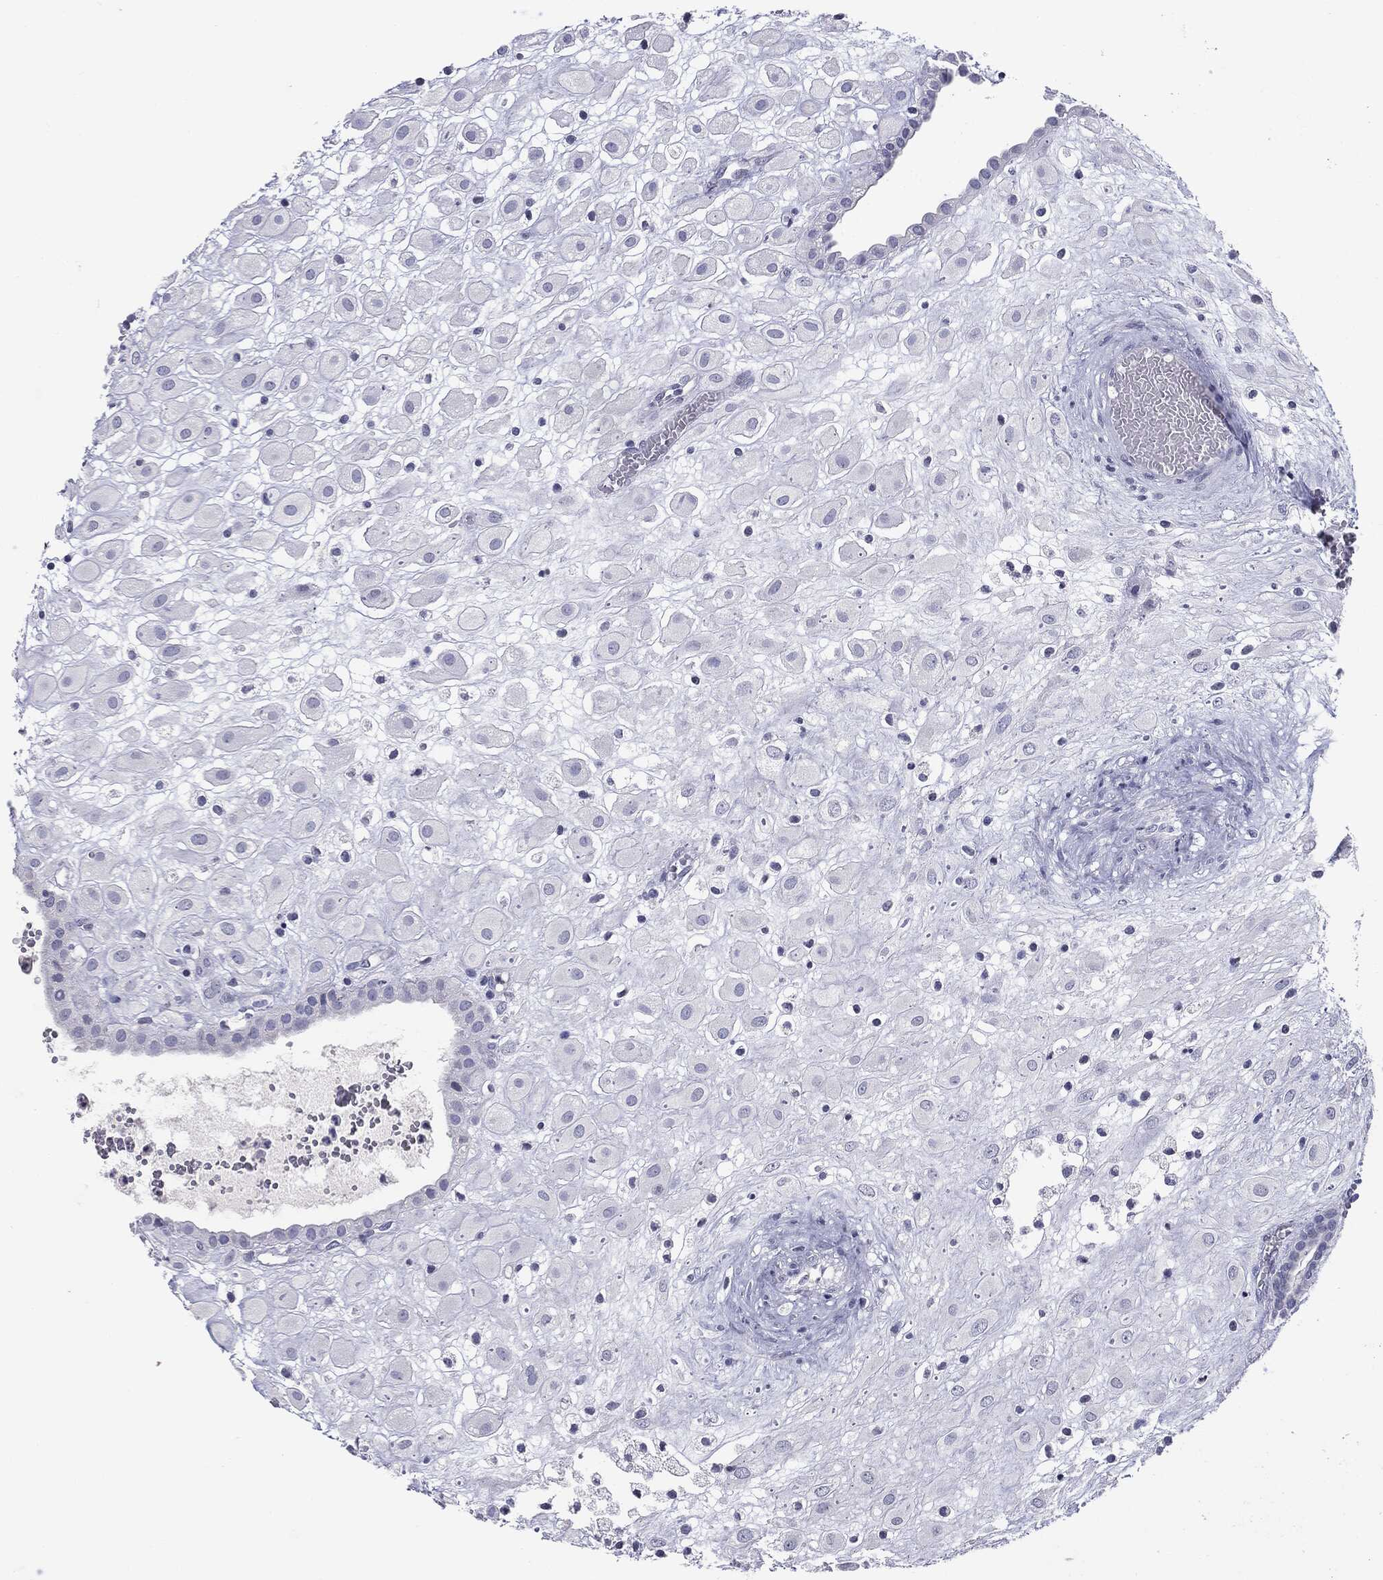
{"staining": {"intensity": "negative", "quantity": "none", "location": "none"}, "tissue": "placenta", "cell_type": "Decidual cells", "image_type": "normal", "snomed": [{"axis": "morphology", "description": "Normal tissue, NOS"}, {"axis": "topography", "description": "Placenta"}], "caption": "IHC micrograph of benign placenta stained for a protein (brown), which shows no expression in decidual cells.", "gene": "SERPINB4", "patient": {"sex": "female", "age": 24}}